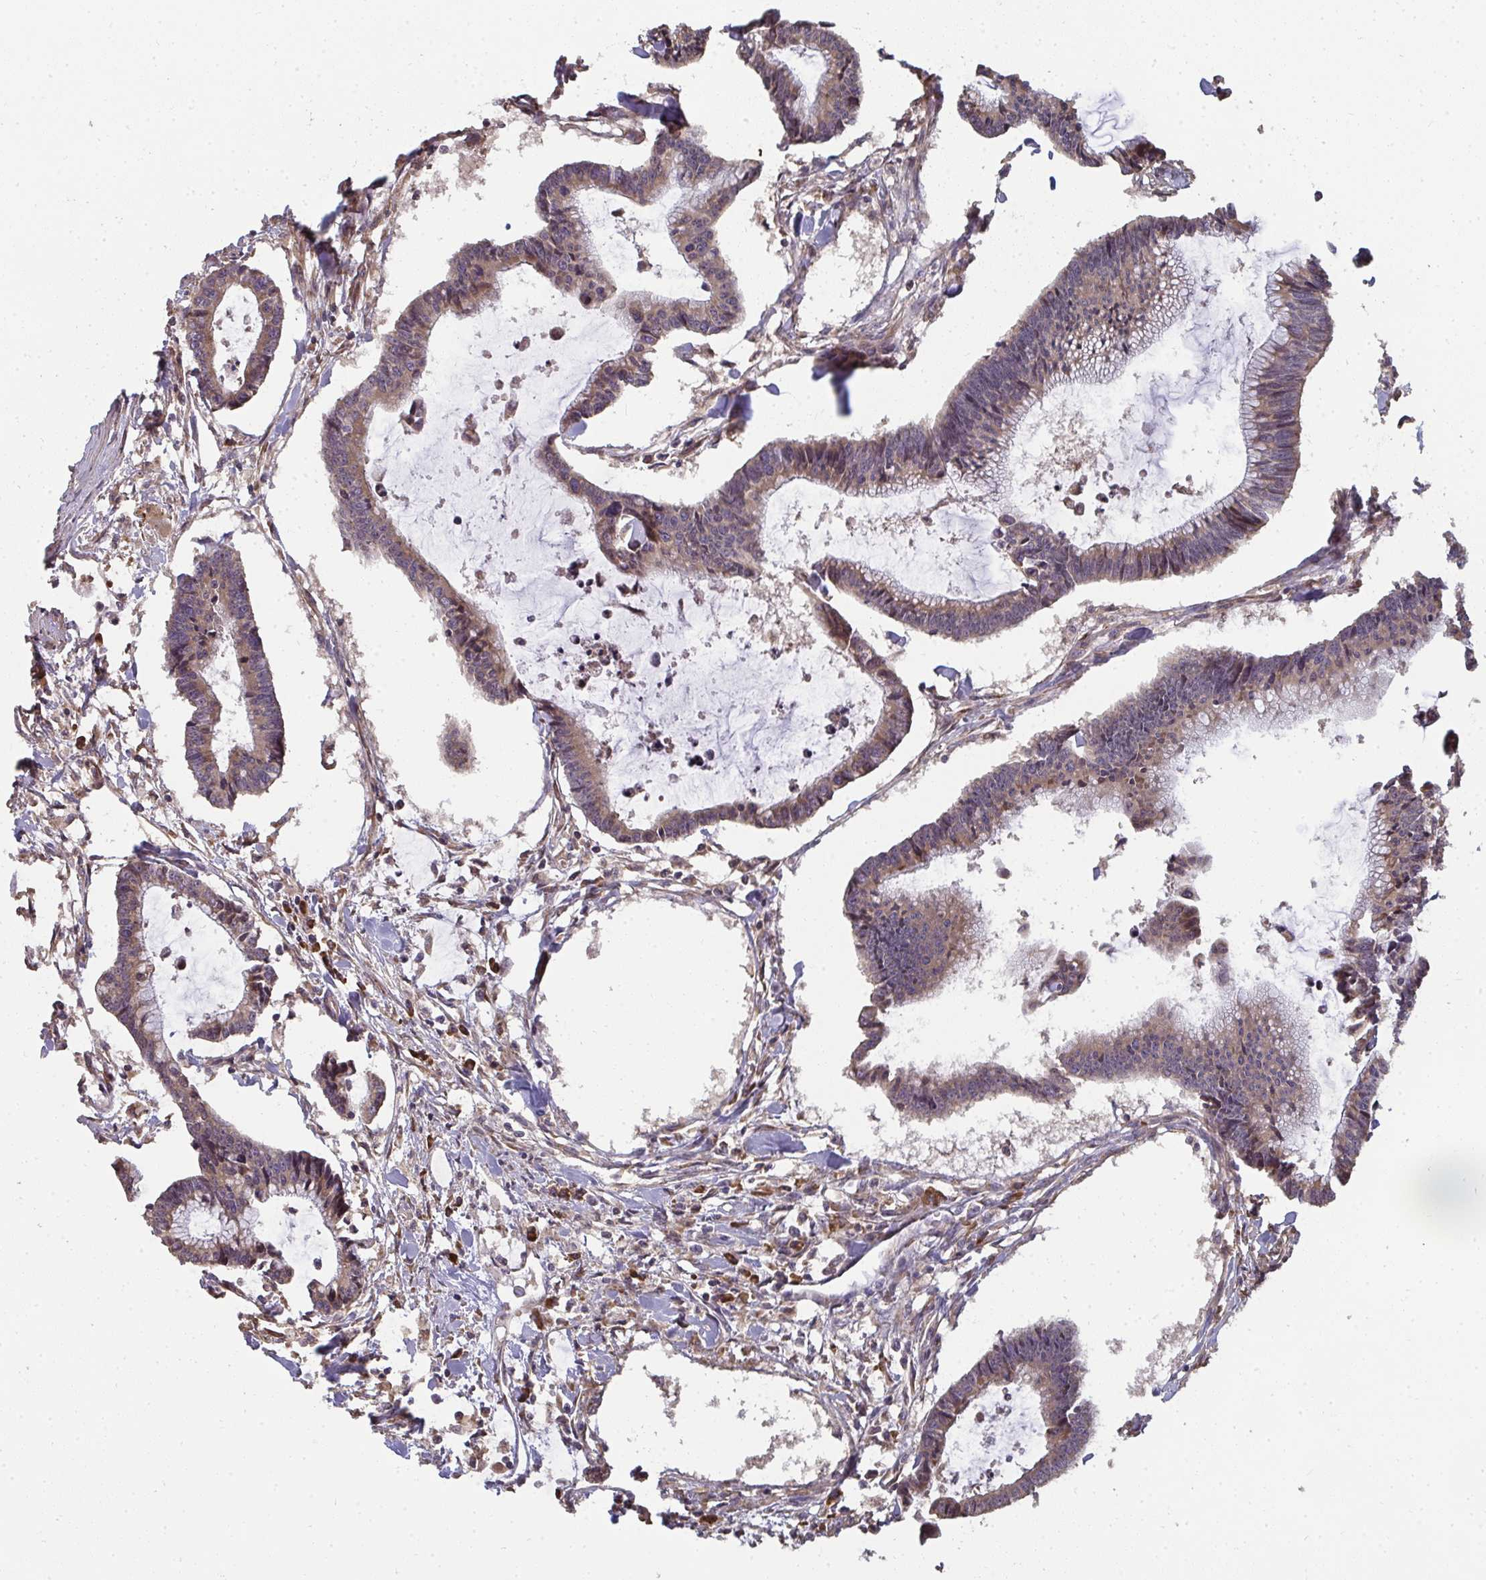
{"staining": {"intensity": "weak", "quantity": ">75%", "location": "cytoplasmic/membranous"}, "tissue": "colorectal cancer", "cell_type": "Tumor cells", "image_type": "cancer", "snomed": [{"axis": "morphology", "description": "Adenocarcinoma, NOS"}, {"axis": "topography", "description": "Colon"}], "caption": "This is a histology image of IHC staining of adenocarcinoma (colorectal), which shows weak staining in the cytoplasmic/membranous of tumor cells.", "gene": "ZFYVE28", "patient": {"sex": "female", "age": 78}}